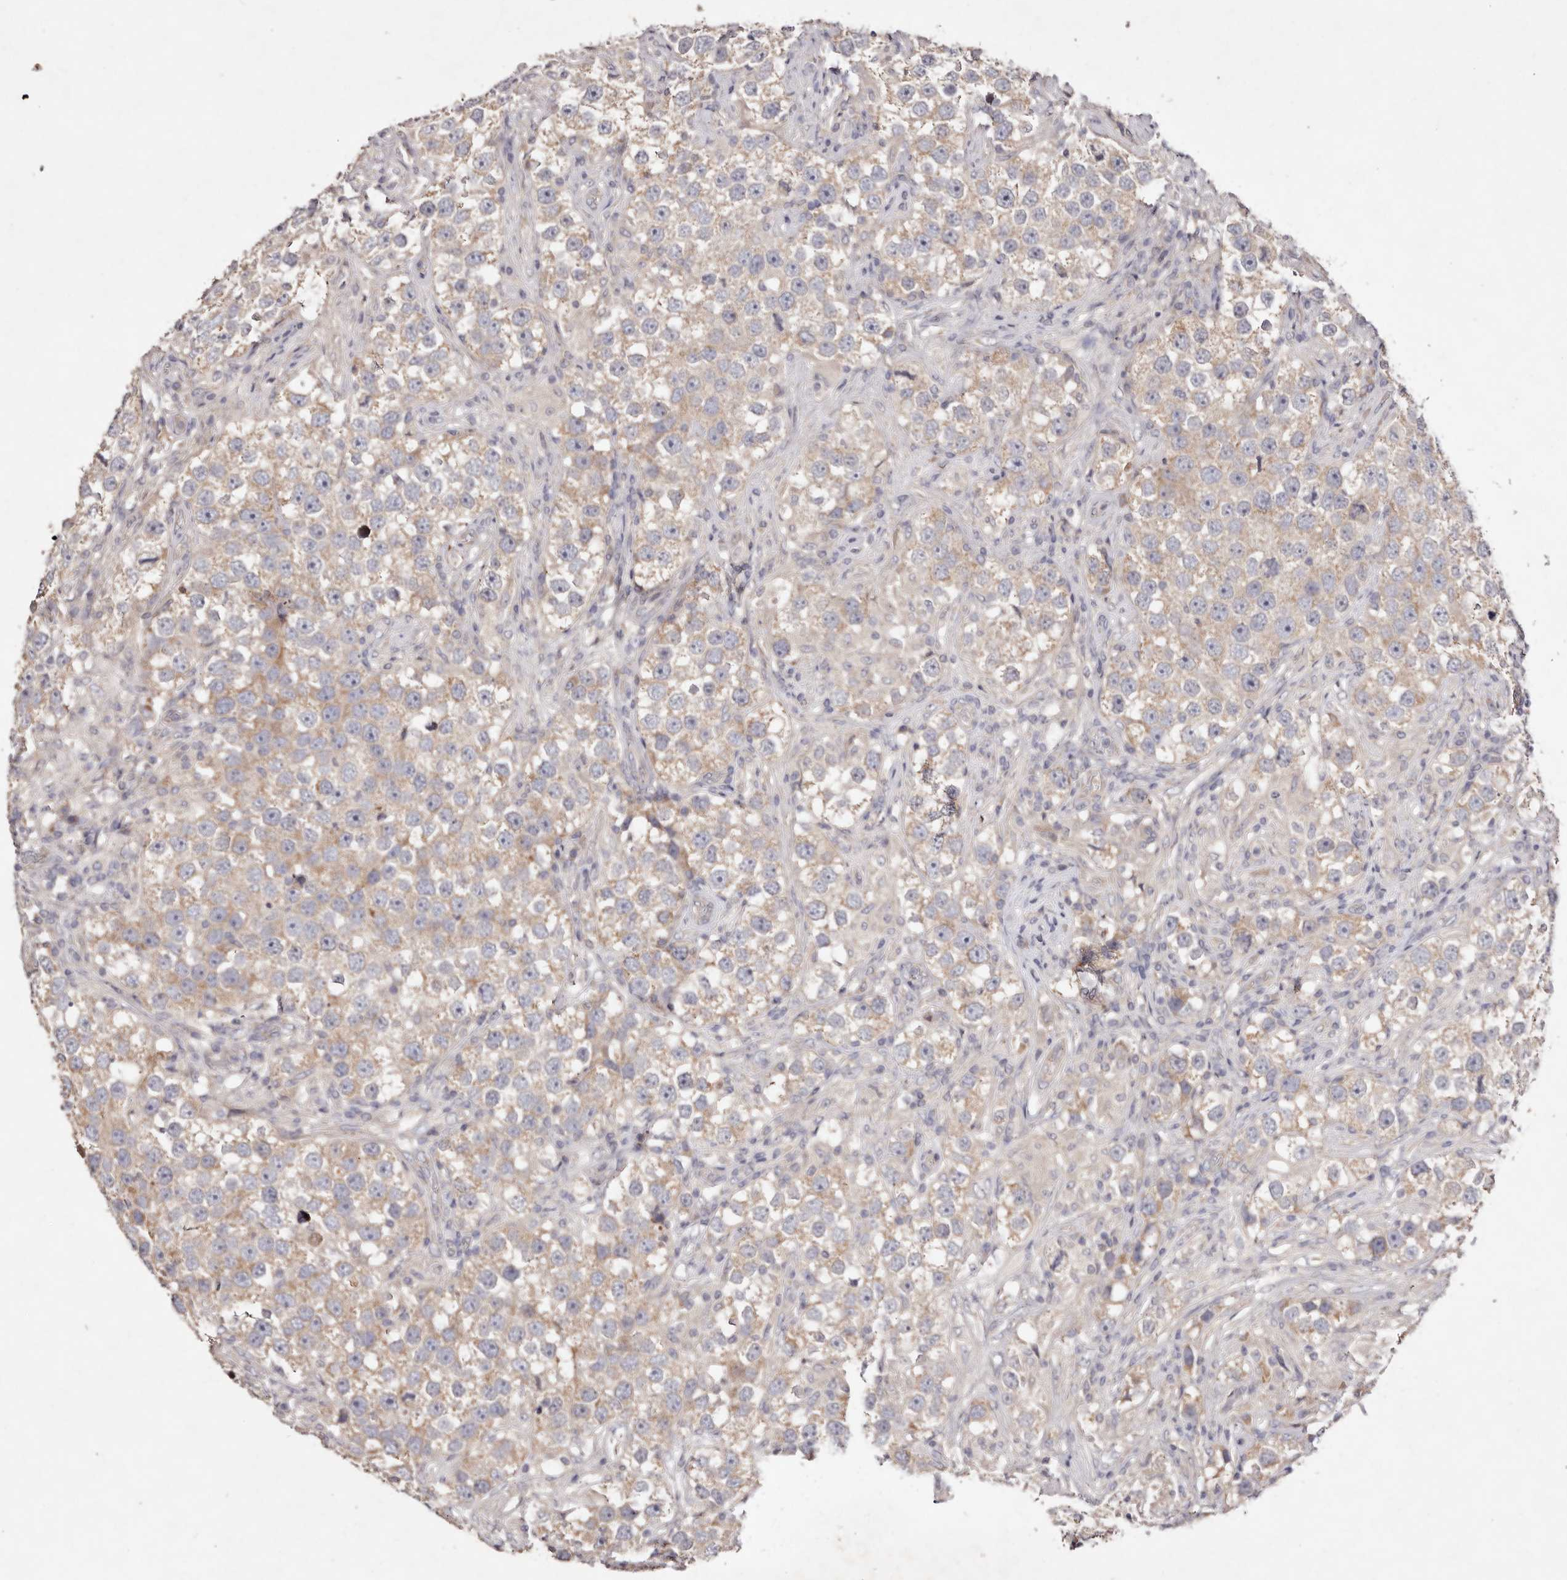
{"staining": {"intensity": "weak", "quantity": "25%-75%", "location": "cytoplasmic/membranous"}, "tissue": "testis cancer", "cell_type": "Tumor cells", "image_type": "cancer", "snomed": [{"axis": "morphology", "description": "Seminoma, NOS"}, {"axis": "topography", "description": "Testis"}], "caption": "Human testis cancer (seminoma) stained with a protein marker reveals weak staining in tumor cells.", "gene": "TSC2", "patient": {"sex": "male", "age": 49}}